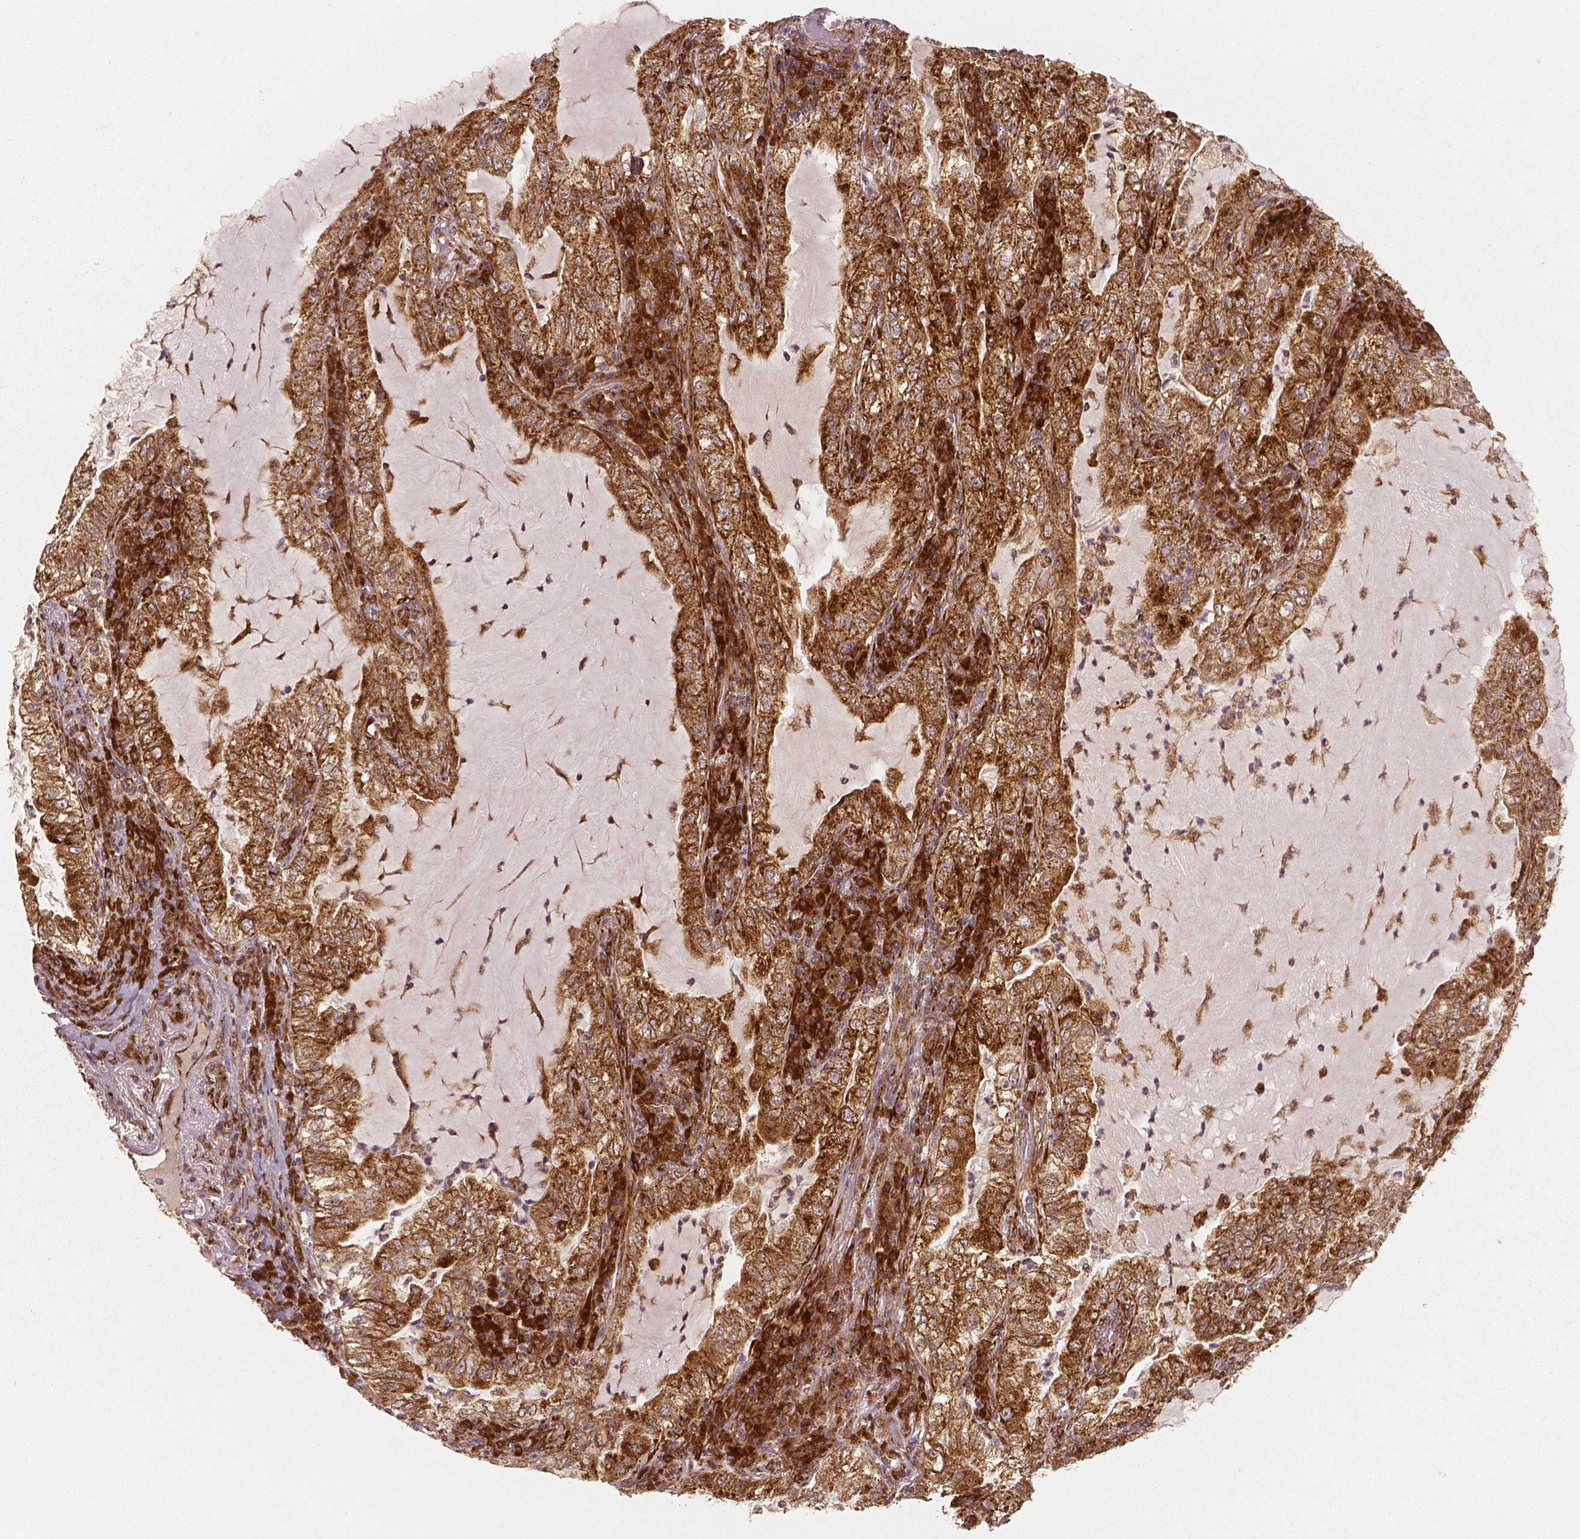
{"staining": {"intensity": "strong", "quantity": ">75%", "location": "cytoplasmic/membranous"}, "tissue": "lung cancer", "cell_type": "Tumor cells", "image_type": "cancer", "snomed": [{"axis": "morphology", "description": "Adenocarcinoma, NOS"}, {"axis": "topography", "description": "Lung"}], "caption": "Tumor cells reveal high levels of strong cytoplasmic/membranous expression in about >75% of cells in lung cancer (adenocarcinoma).", "gene": "PGAM5", "patient": {"sex": "female", "age": 73}}